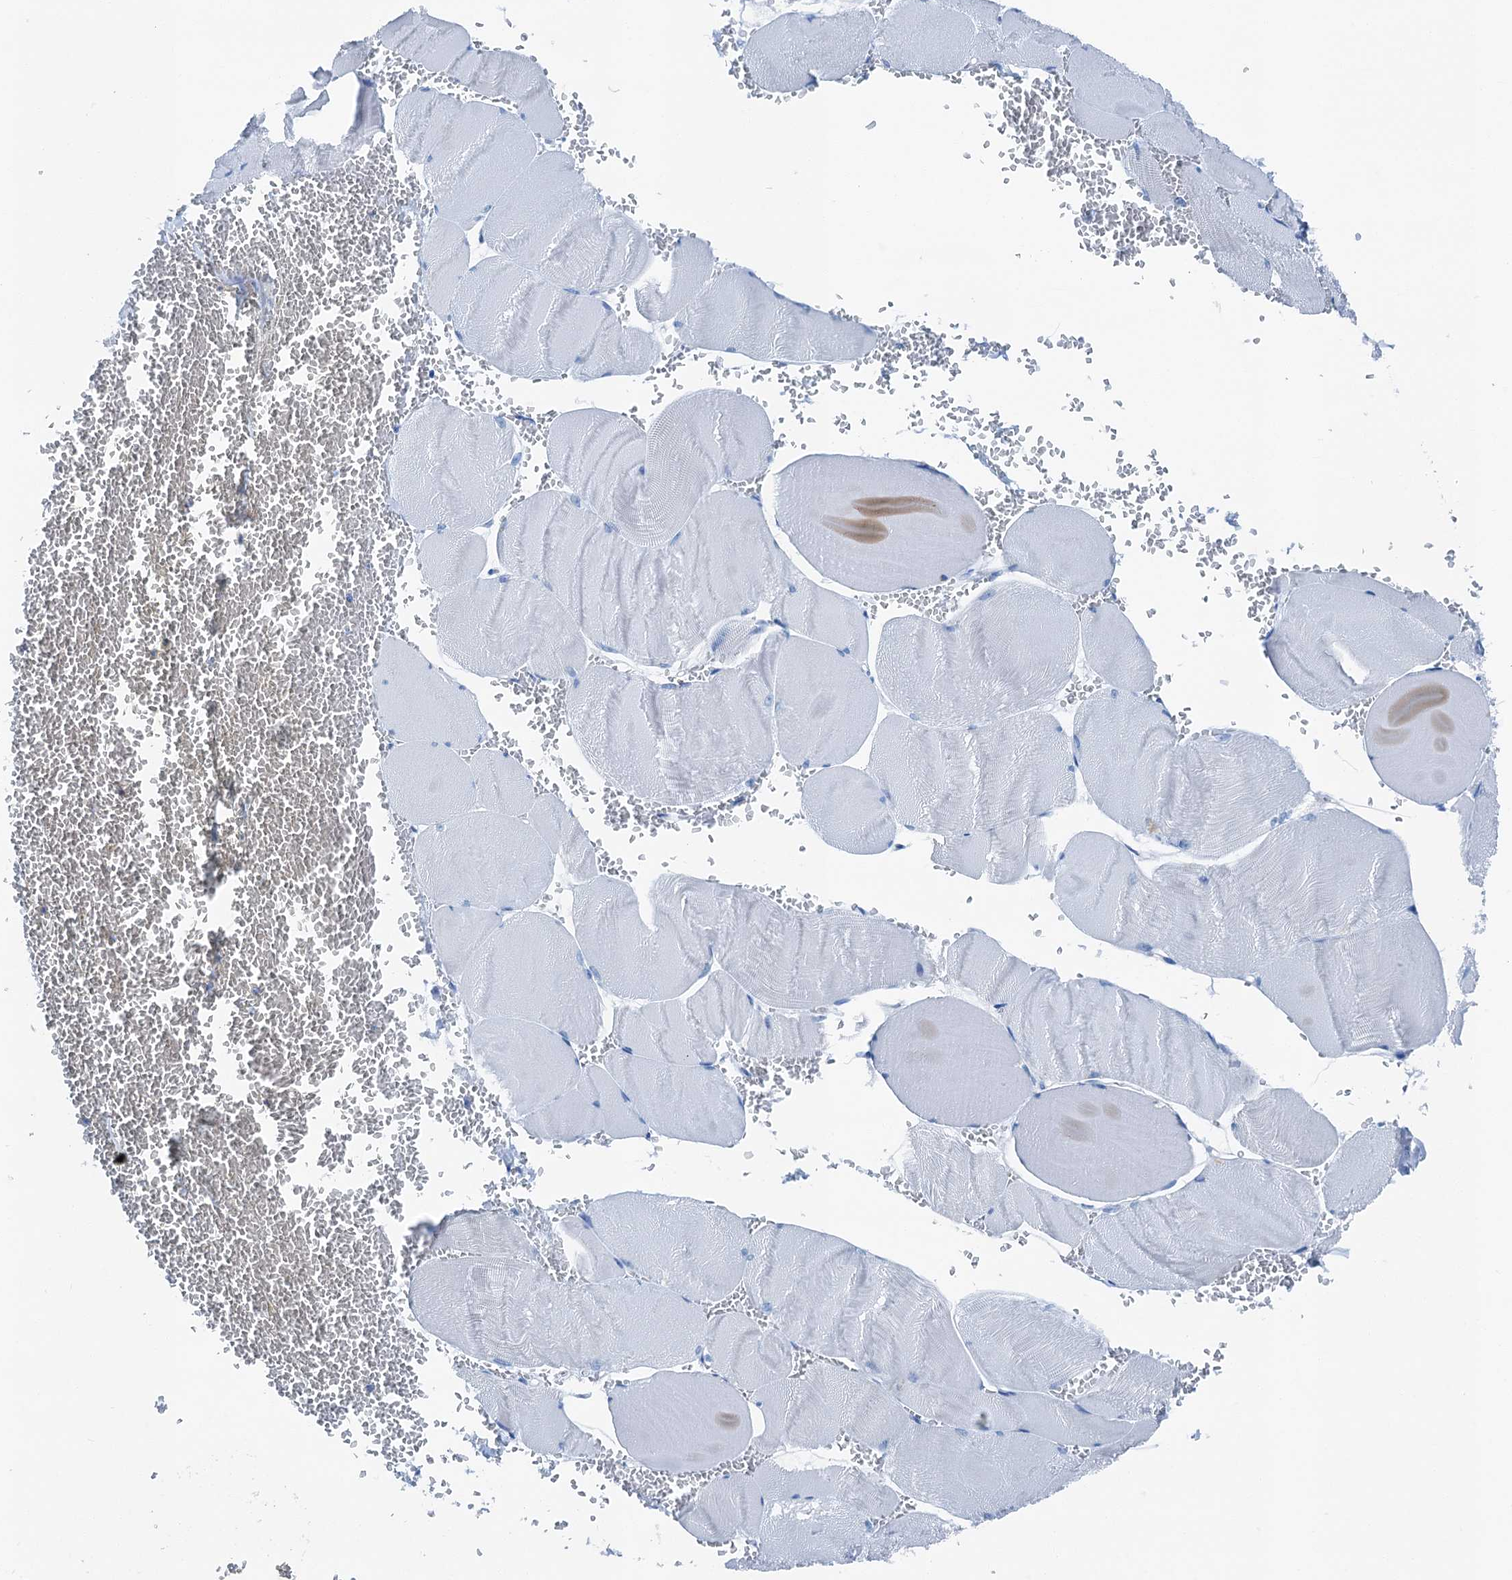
{"staining": {"intensity": "negative", "quantity": "none", "location": "none"}, "tissue": "skeletal muscle", "cell_type": "Myocytes", "image_type": "normal", "snomed": [{"axis": "morphology", "description": "Normal tissue, NOS"}, {"axis": "morphology", "description": "Basal cell carcinoma"}, {"axis": "topography", "description": "Skeletal muscle"}], "caption": "A histopathology image of skeletal muscle stained for a protein reveals no brown staining in myocytes. (Immunohistochemistry (ihc), brightfield microscopy, high magnification).", "gene": "CBLN3", "patient": {"sex": "female", "age": 64}}